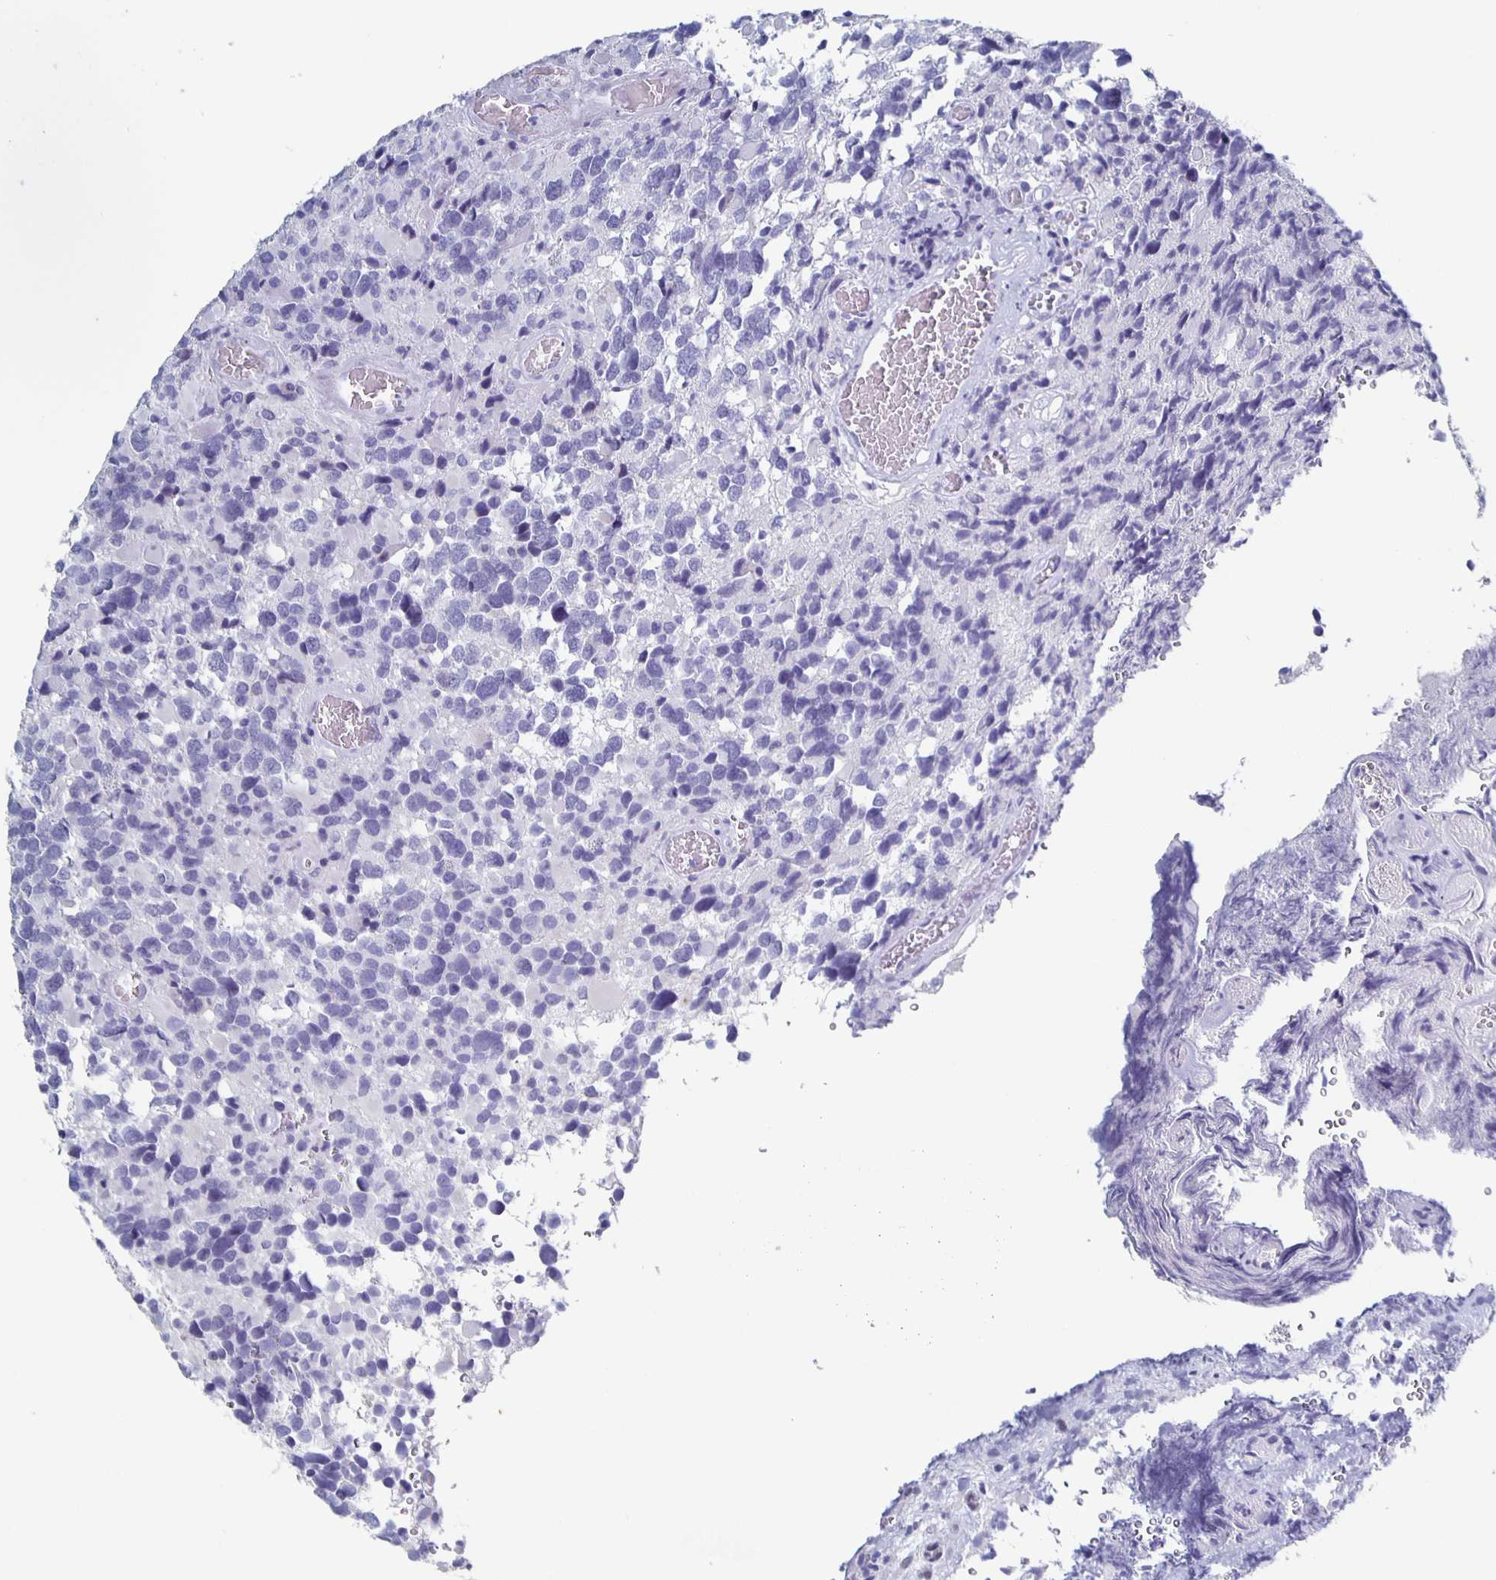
{"staining": {"intensity": "negative", "quantity": "none", "location": "none"}, "tissue": "glioma", "cell_type": "Tumor cells", "image_type": "cancer", "snomed": [{"axis": "morphology", "description": "Glioma, malignant, High grade"}, {"axis": "topography", "description": "Brain"}], "caption": "Immunohistochemistry micrograph of neoplastic tissue: human malignant high-grade glioma stained with DAB reveals no significant protein expression in tumor cells. (Stains: DAB (3,3'-diaminobenzidine) immunohistochemistry (IHC) with hematoxylin counter stain, Microscopy: brightfield microscopy at high magnification).", "gene": "CCDC17", "patient": {"sex": "female", "age": 40}}